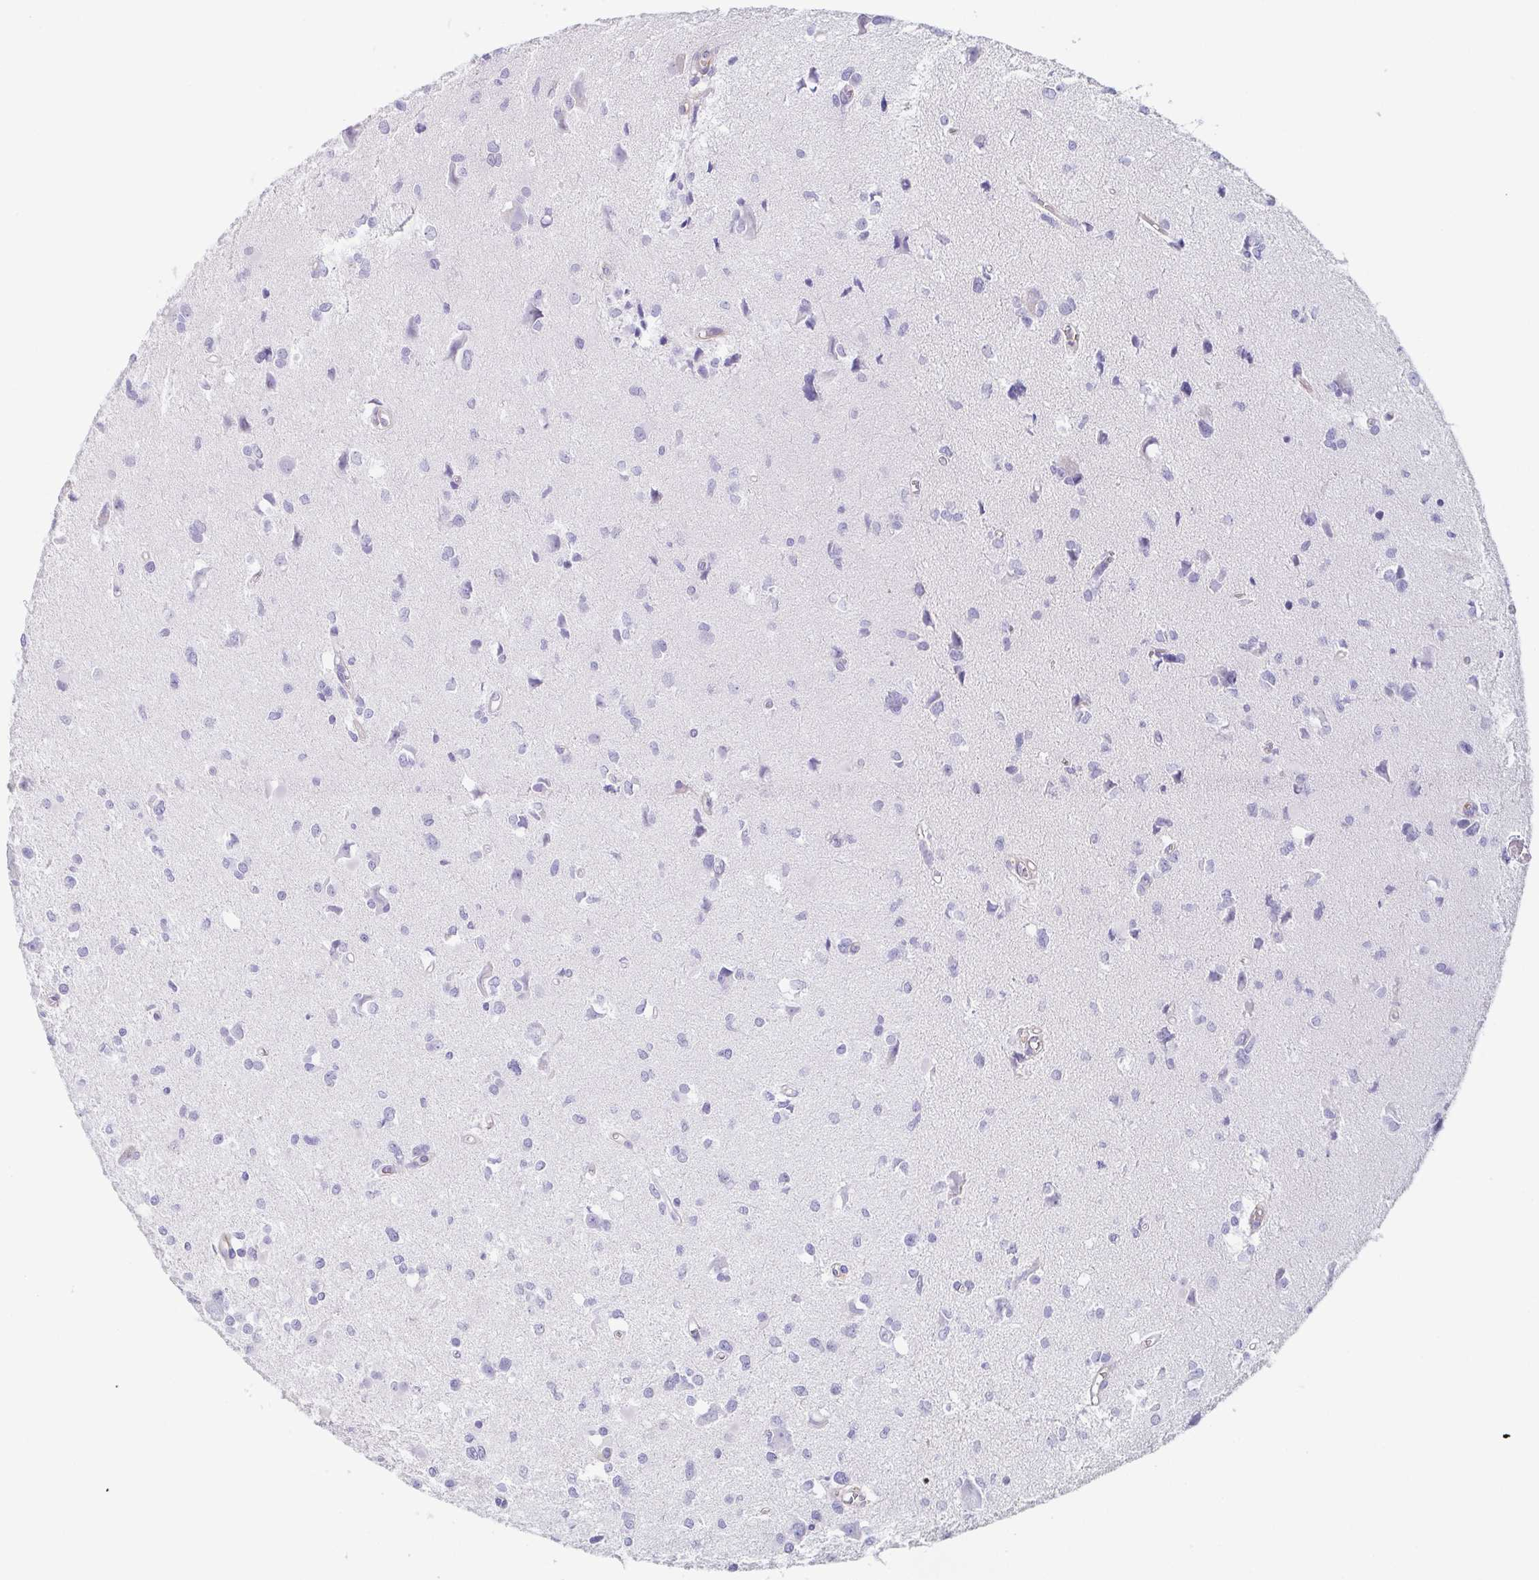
{"staining": {"intensity": "negative", "quantity": "none", "location": "none"}, "tissue": "glioma", "cell_type": "Tumor cells", "image_type": "cancer", "snomed": [{"axis": "morphology", "description": "Glioma, malignant, High grade"}, {"axis": "topography", "description": "Brain"}], "caption": "A histopathology image of malignant glioma (high-grade) stained for a protein demonstrates no brown staining in tumor cells.", "gene": "COL17A1", "patient": {"sex": "male", "age": 23}}